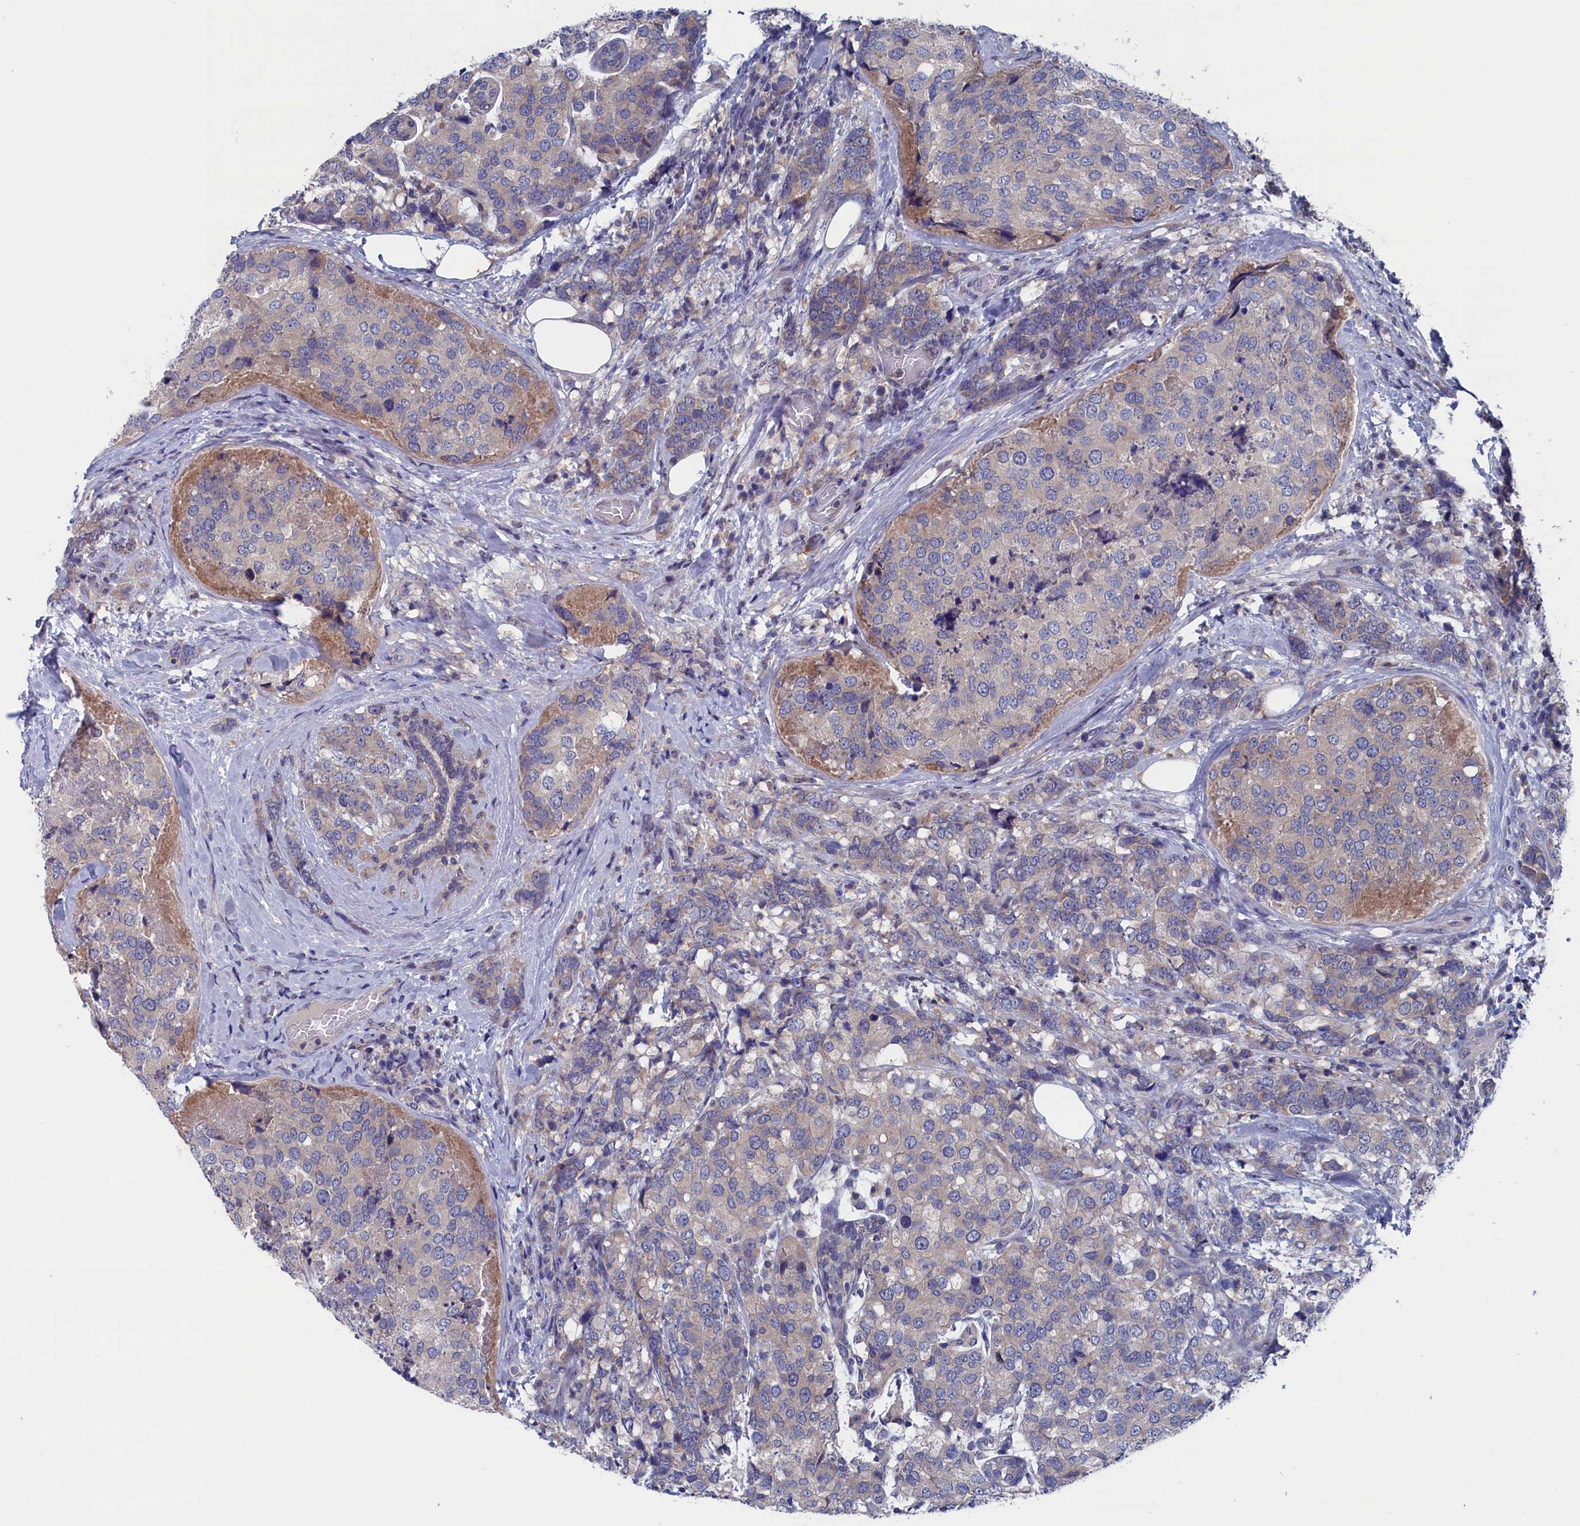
{"staining": {"intensity": "weak", "quantity": "25%-75%", "location": "cytoplasmic/membranous"}, "tissue": "breast cancer", "cell_type": "Tumor cells", "image_type": "cancer", "snomed": [{"axis": "morphology", "description": "Lobular carcinoma"}, {"axis": "topography", "description": "Breast"}], "caption": "The image exhibits staining of breast lobular carcinoma, revealing weak cytoplasmic/membranous protein expression (brown color) within tumor cells.", "gene": "SPATA13", "patient": {"sex": "female", "age": 59}}